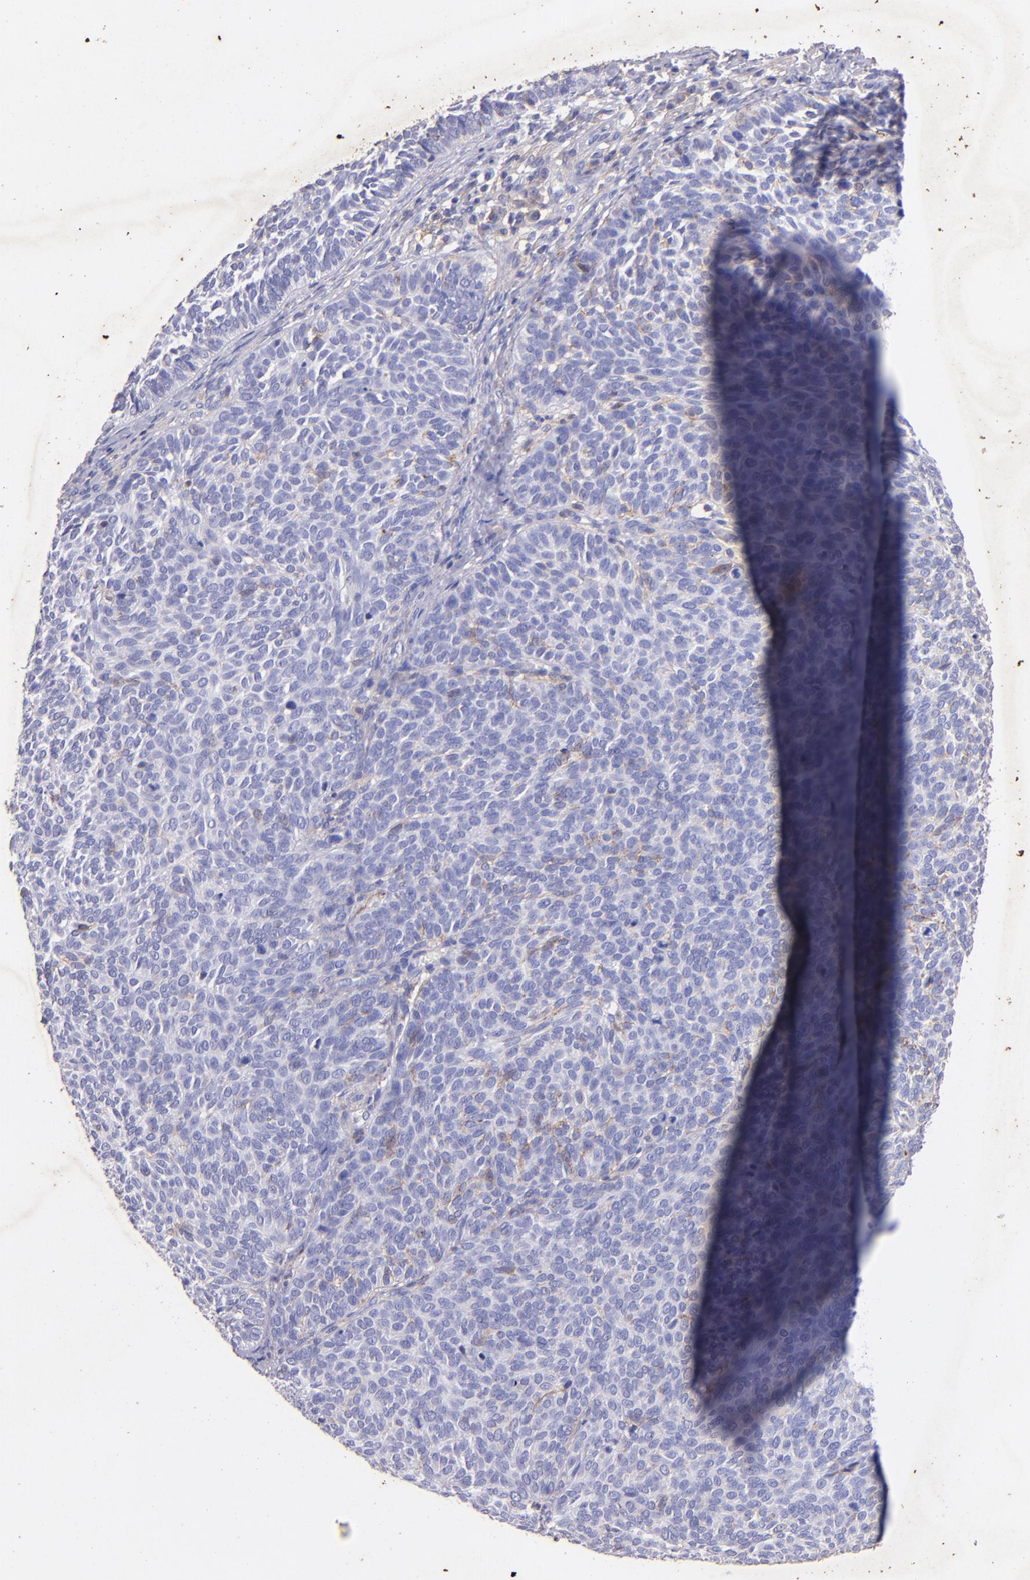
{"staining": {"intensity": "weak", "quantity": "<25%", "location": "cytoplasmic/membranous"}, "tissue": "skin cancer", "cell_type": "Tumor cells", "image_type": "cancer", "snomed": [{"axis": "morphology", "description": "Basal cell carcinoma"}, {"axis": "topography", "description": "Skin"}], "caption": "Protein analysis of skin cancer (basal cell carcinoma) exhibits no significant staining in tumor cells.", "gene": "RET", "patient": {"sex": "male", "age": 63}}